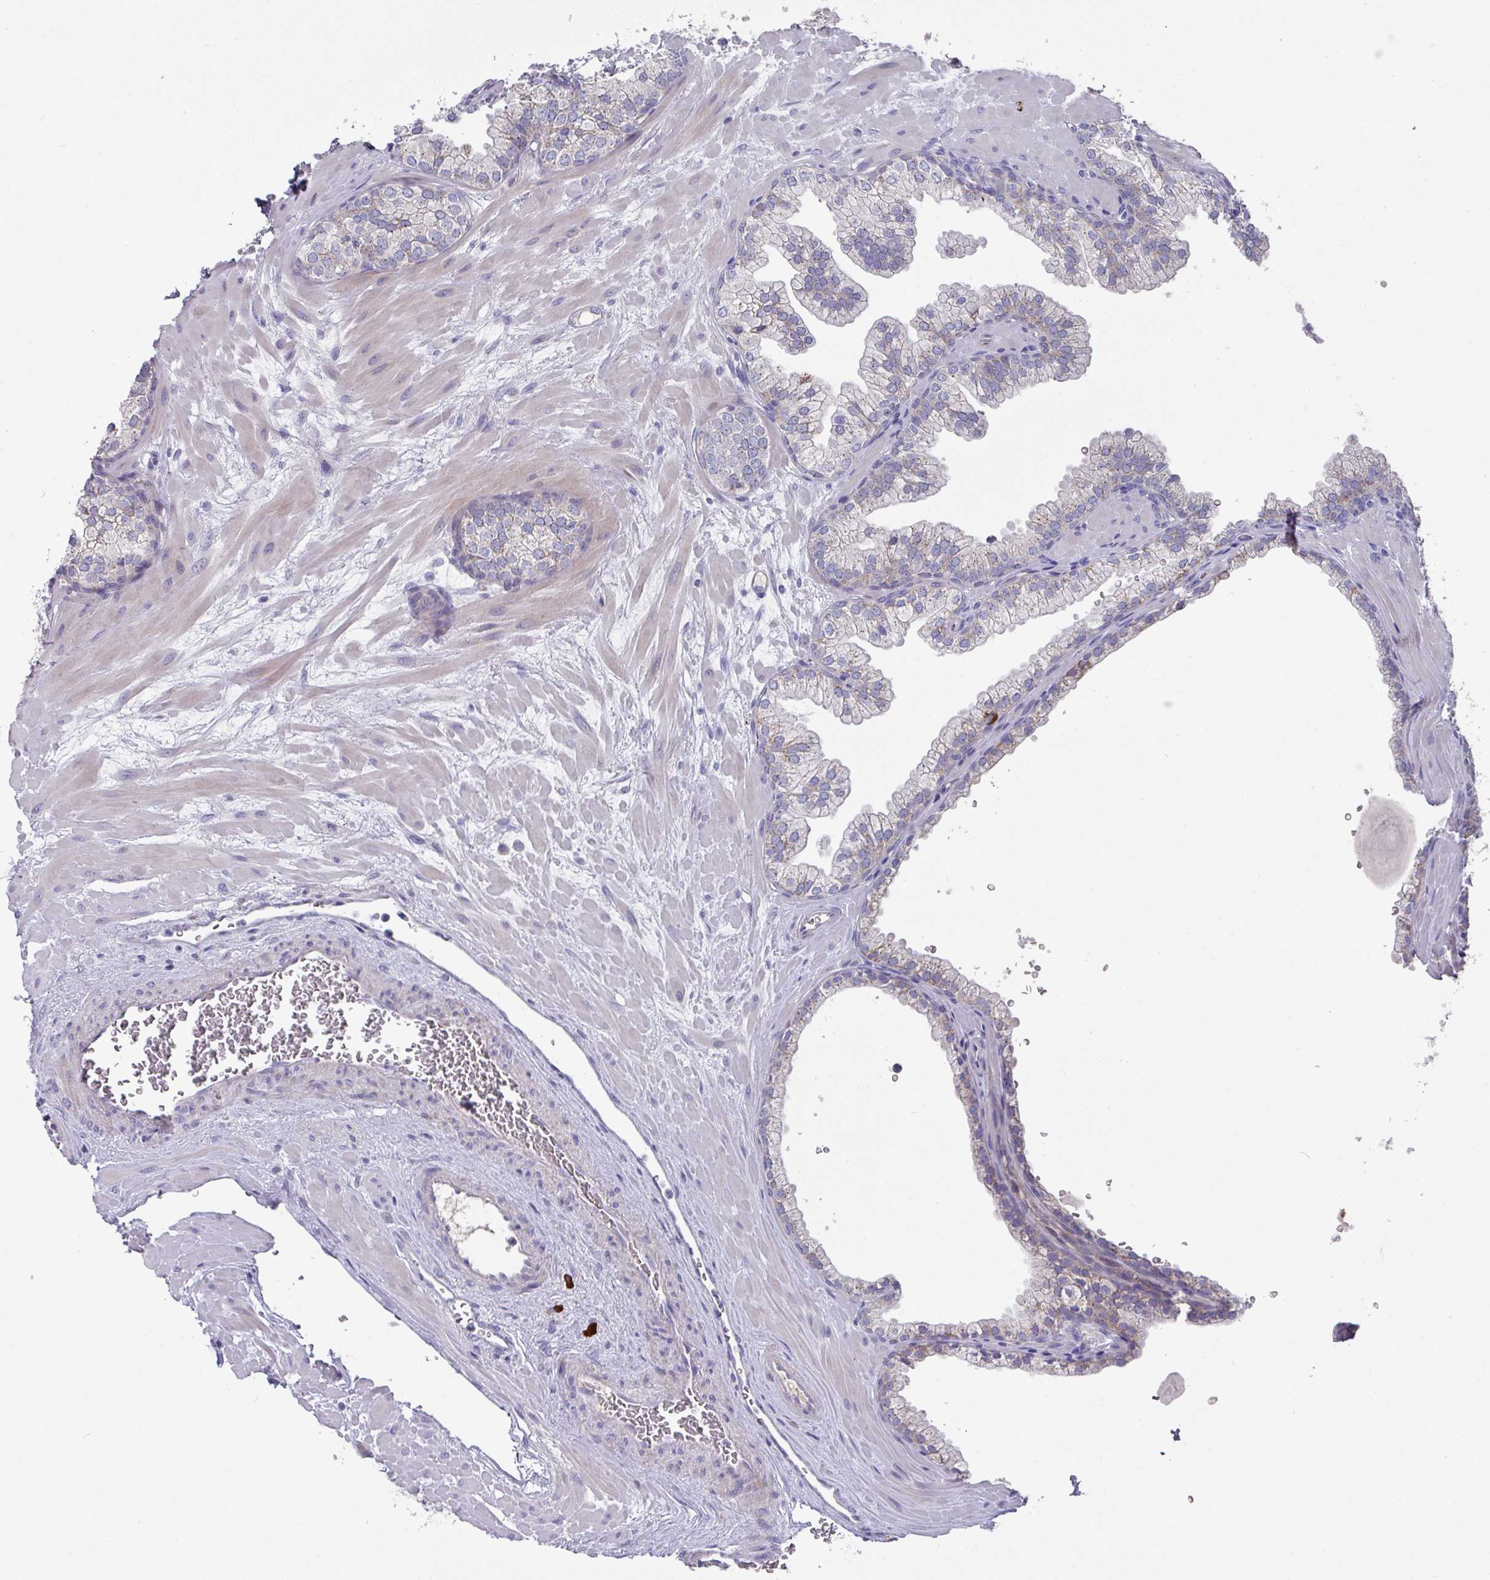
{"staining": {"intensity": "weak", "quantity": "<25%", "location": "cytoplasmic/membranous"}, "tissue": "prostate", "cell_type": "Glandular cells", "image_type": "normal", "snomed": [{"axis": "morphology", "description": "Normal tissue, NOS"}, {"axis": "topography", "description": "Prostate"}, {"axis": "topography", "description": "Peripheral nerve tissue"}], "caption": "DAB (3,3'-diaminobenzidine) immunohistochemical staining of benign prostate shows no significant staining in glandular cells.", "gene": "IL4R", "patient": {"sex": "male", "age": 61}}